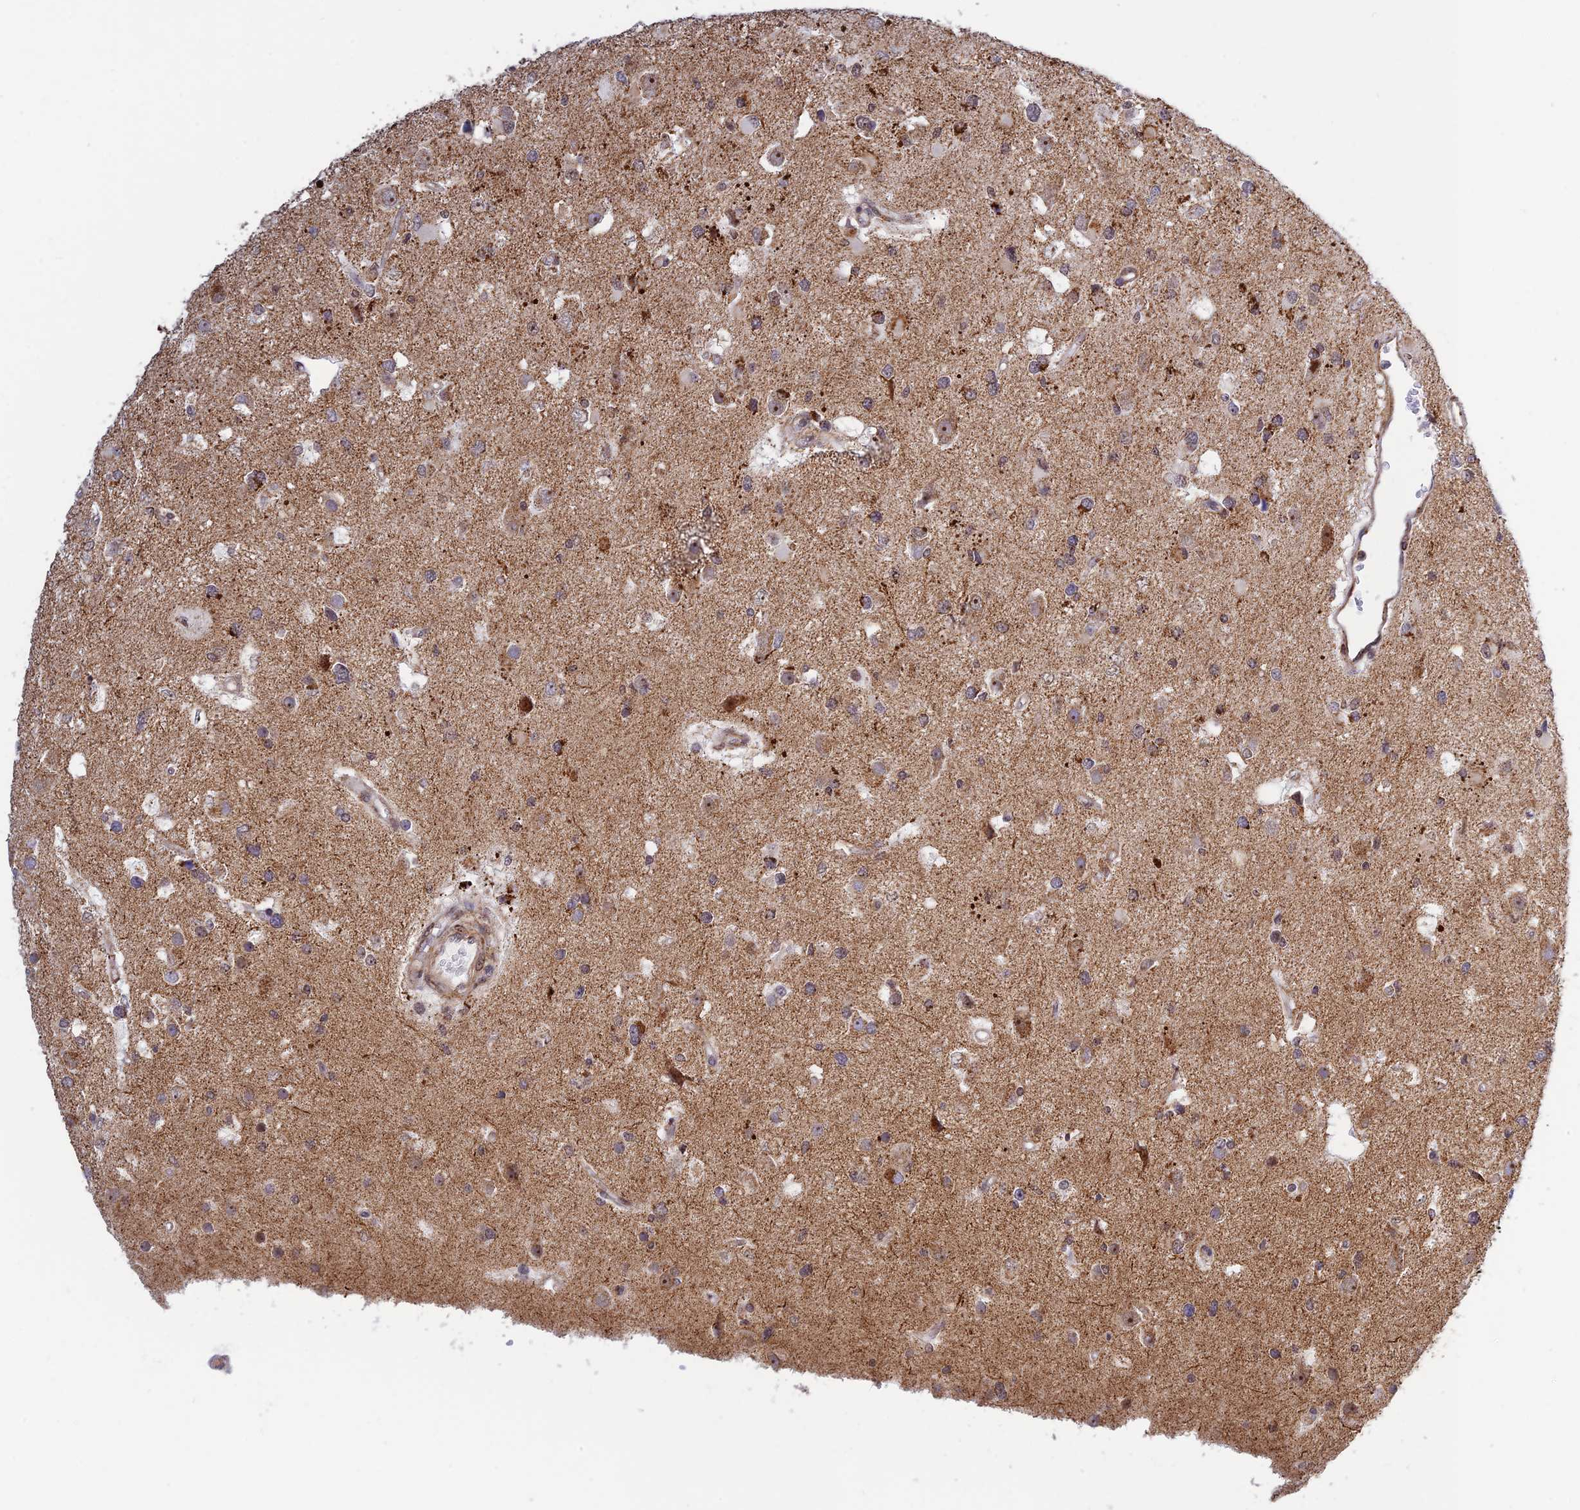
{"staining": {"intensity": "weak", "quantity": "<25%", "location": "cytoplasmic/membranous"}, "tissue": "glioma", "cell_type": "Tumor cells", "image_type": "cancer", "snomed": [{"axis": "morphology", "description": "Glioma, malignant, High grade"}, {"axis": "topography", "description": "Brain"}], "caption": "IHC micrograph of neoplastic tissue: malignant glioma (high-grade) stained with DAB (3,3'-diaminobenzidine) demonstrates no significant protein staining in tumor cells. (Brightfield microscopy of DAB (3,3'-diaminobenzidine) IHC at high magnification).", "gene": "POLR1G", "patient": {"sex": "male", "age": 53}}